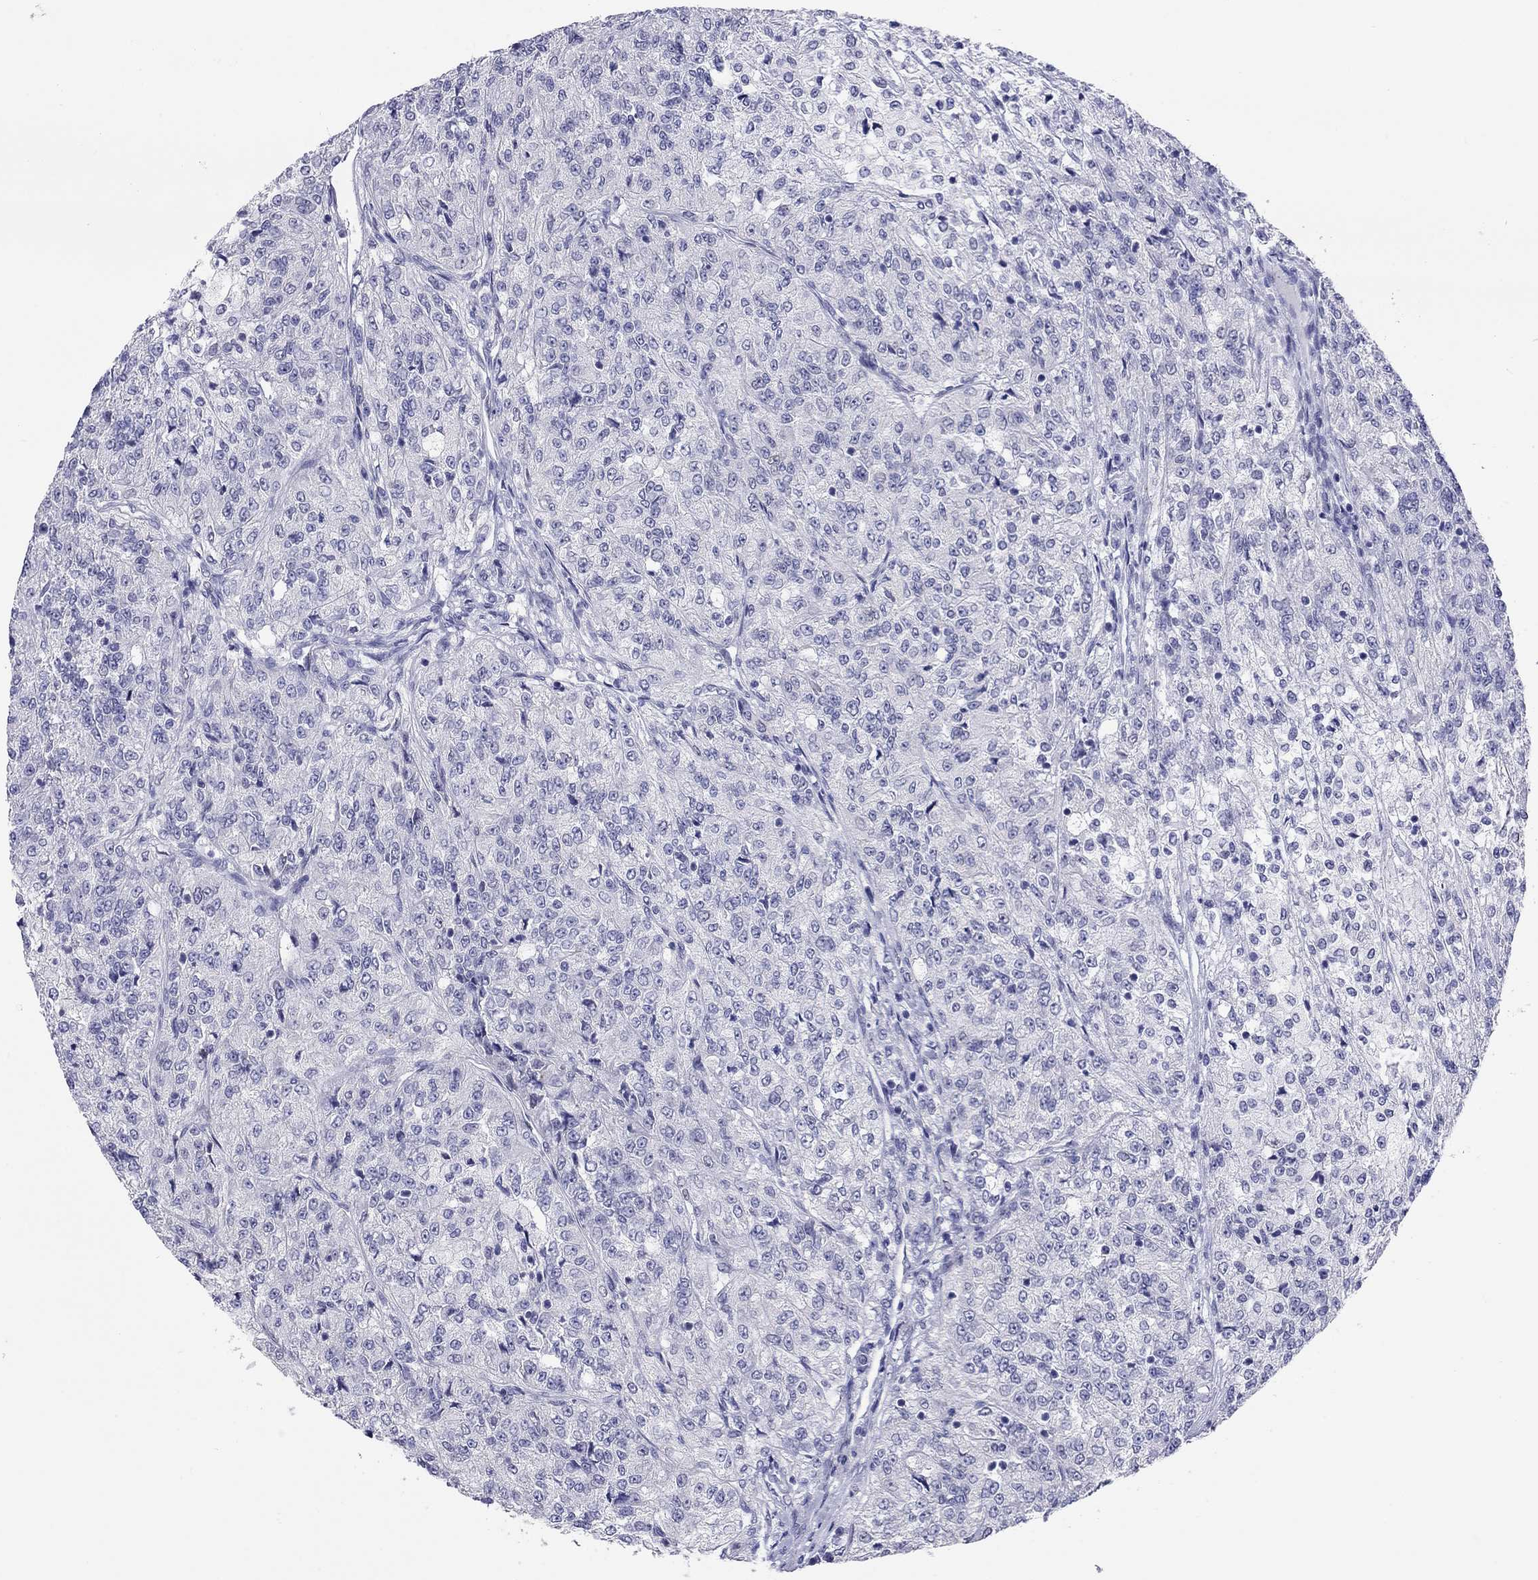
{"staining": {"intensity": "negative", "quantity": "none", "location": "none"}, "tissue": "renal cancer", "cell_type": "Tumor cells", "image_type": "cancer", "snomed": [{"axis": "morphology", "description": "Adenocarcinoma, NOS"}, {"axis": "topography", "description": "Kidney"}], "caption": "This is an IHC histopathology image of adenocarcinoma (renal). There is no staining in tumor cells.", "gene": "ARMC12", "patient": {"sex": "female", "age": 63}}